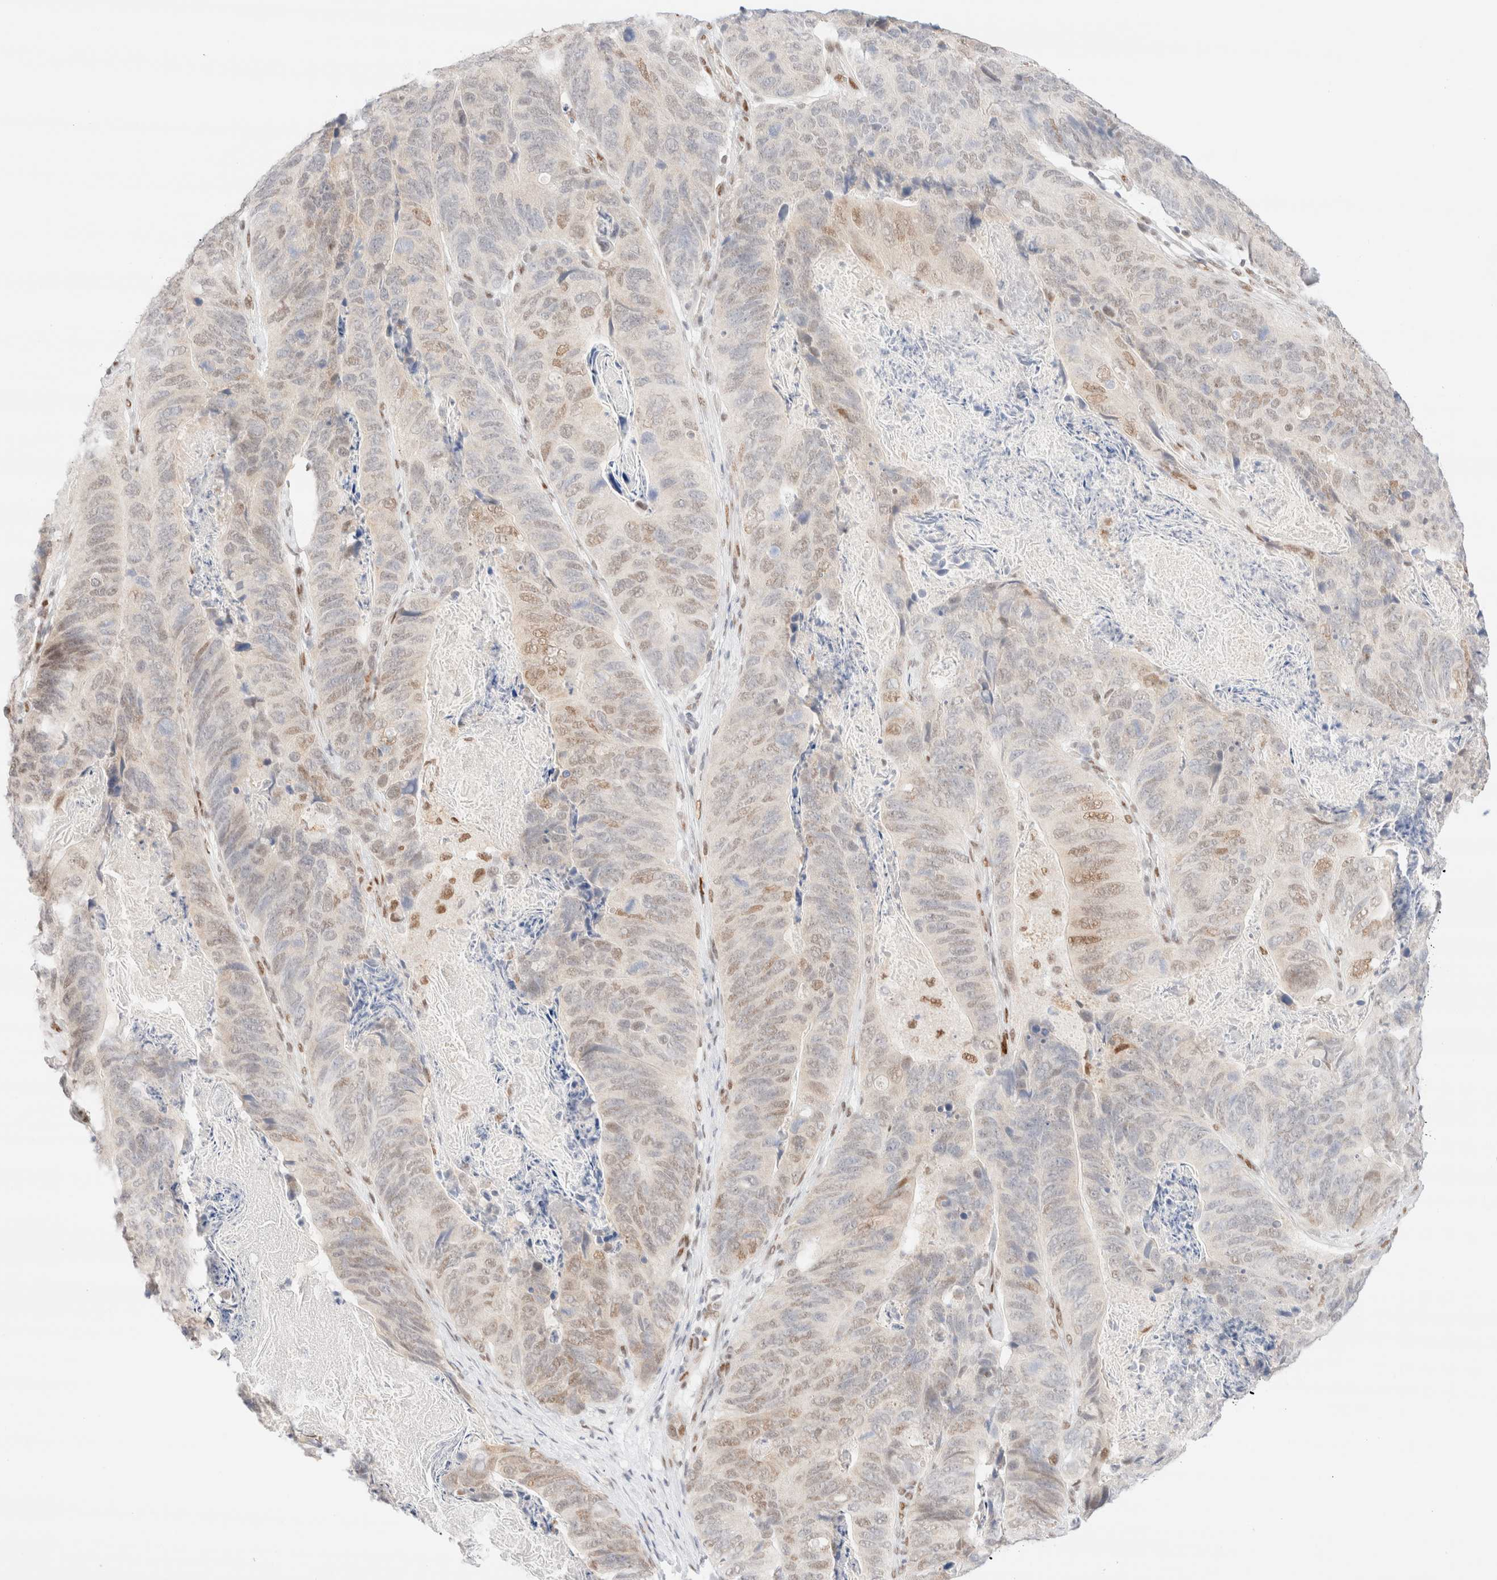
{"staining": {"intensity": "moderate", "quantity": "<25%", "location": "nuclear"}, "tissue": "stomach cancer", "cell_type": "Tumor cells", "image_type": "cancer", "snomed": [{"axis": "morphology", "description": "Normal tissue, NOS"}, {"axis": "morphology", "description": "Adenocarcinoma, NOS"}, {"axis": "topography", "description": "Stomach"}], "caption": "IHC micrograph of human stomach cancer (adenocarcinoma) stained for a protein (brown), which demonstrates low levels of moderate nuclear expression in approximately <25% of tumor cells.", "gene": "CIC", "patient": {"sex": "female", "age": 89}}